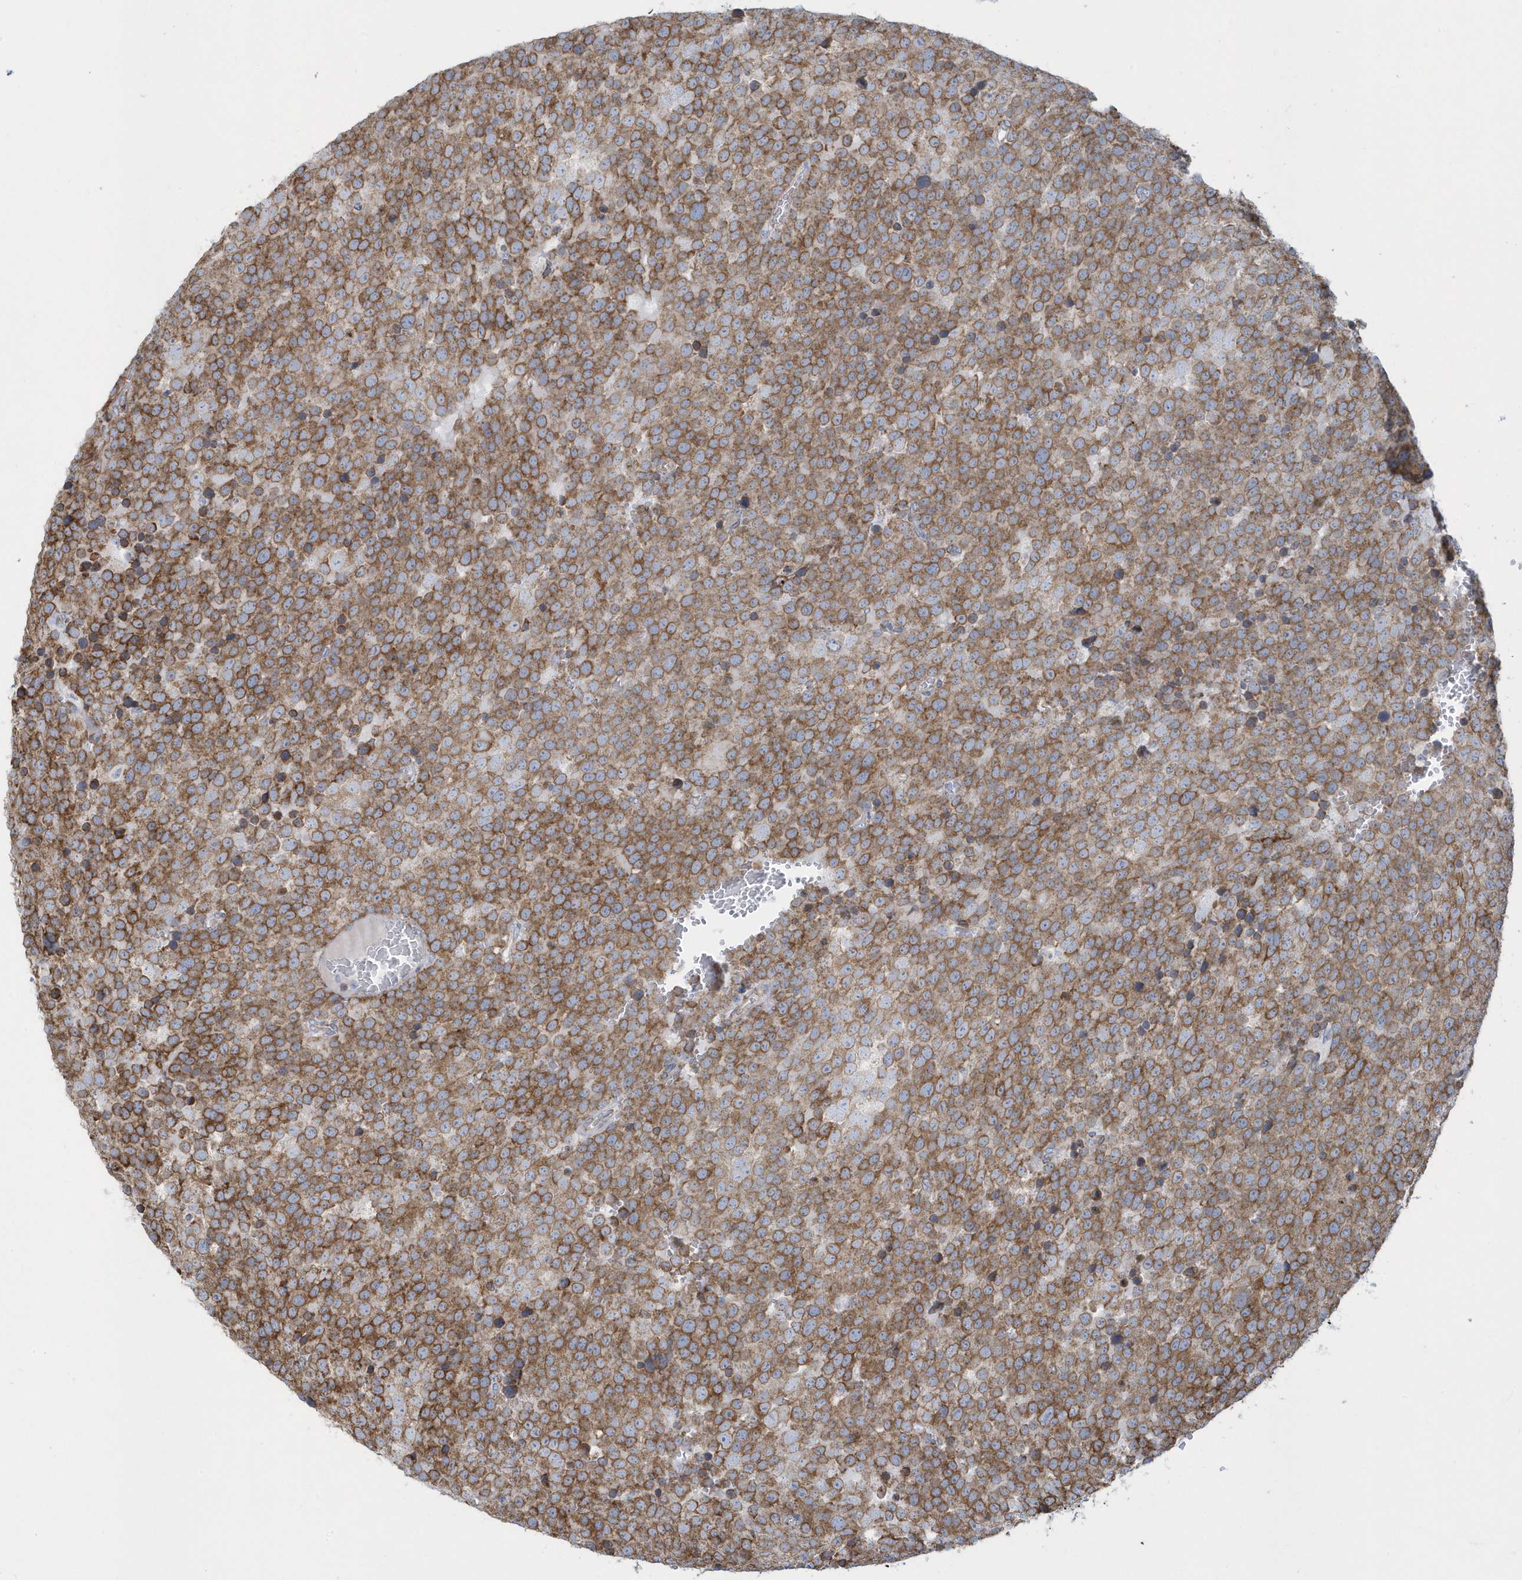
{"staining": {"intensity": "moderate", "quantity": ">75%", "location": "cytoplasmic/membranous"}, "tissue": "testis cancer", "cell_type": "Tumor cells", "image_type": "cancer", "snomed": [{"axis": "morphology", "description": "Seminoma, NOS"}, {"axis": "topography", "description": "Testis"}], "caption": "Seminoma (testis) stained with immunohistochemistry displays moderate cytoplasmic/membranous staining in about >75% of tumor cells.", "gene": "DCAF1", "patient": {"sex": "male", "age": 71}}